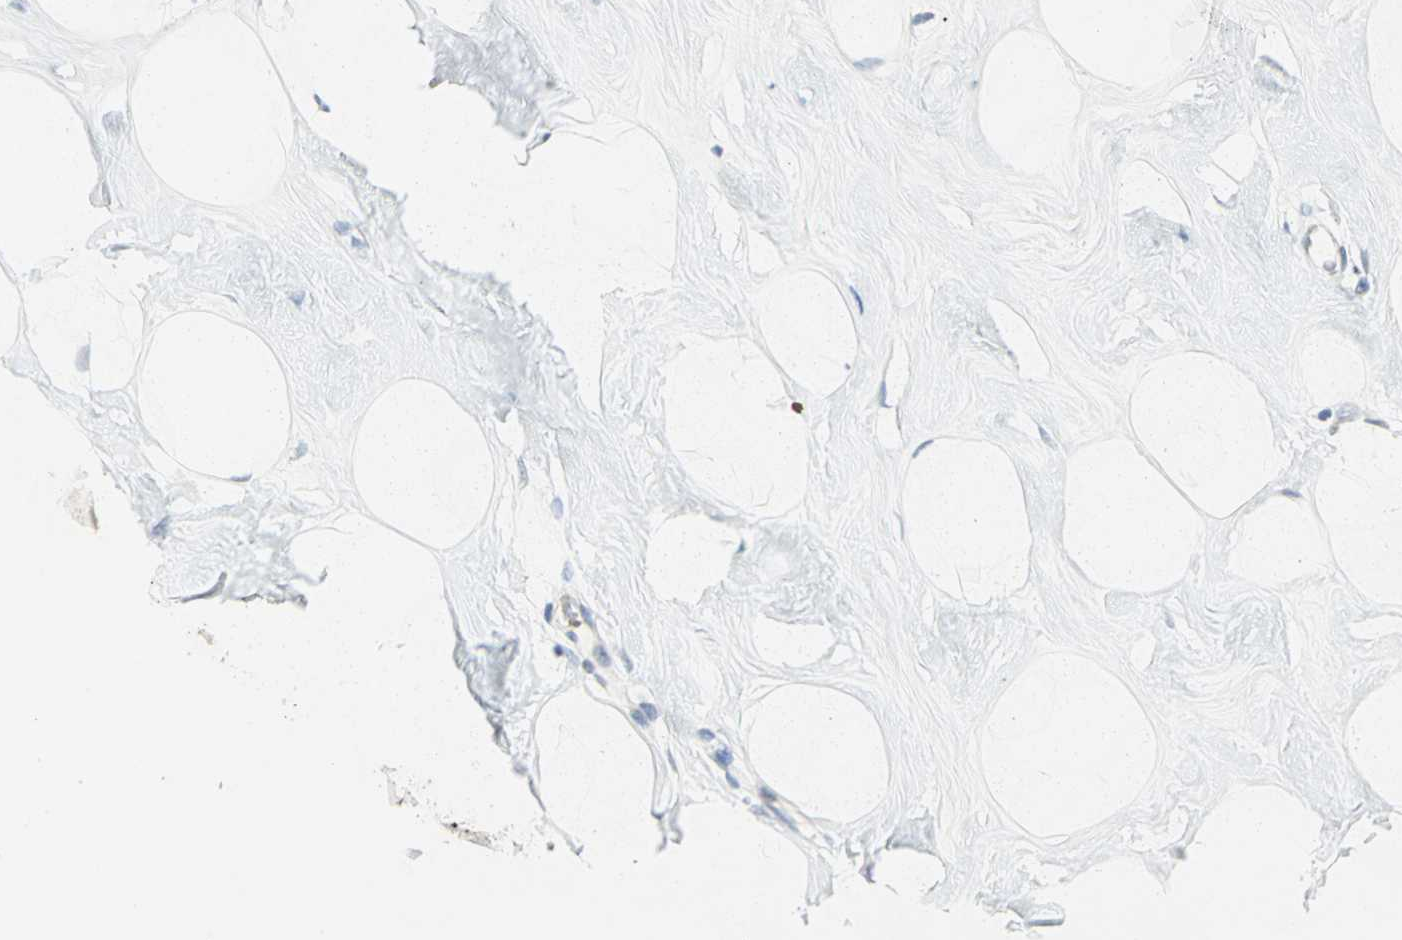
{"staining": {"intensity": "negative", "quantity": "none", "location": "none"}, "tissue": "breast", "cell_type": "Adipocytes", "image_type": "normal", "snomed": [{"axis": "morphology", "description": "Normal tissue, NOS"}, {"axis": "topography", "description": "Breast"}], "caption": "A high-resolution histopathology image shows immunohistochemistry (IHC) staining of unremarkable breast, which exhibits no significant expression in adipocytes. (DAB immunohistochemistry (IHC) with hematoxylin counter stain).", "gene": "BCL6", "patient": {"sex": "female", "age": 23}}